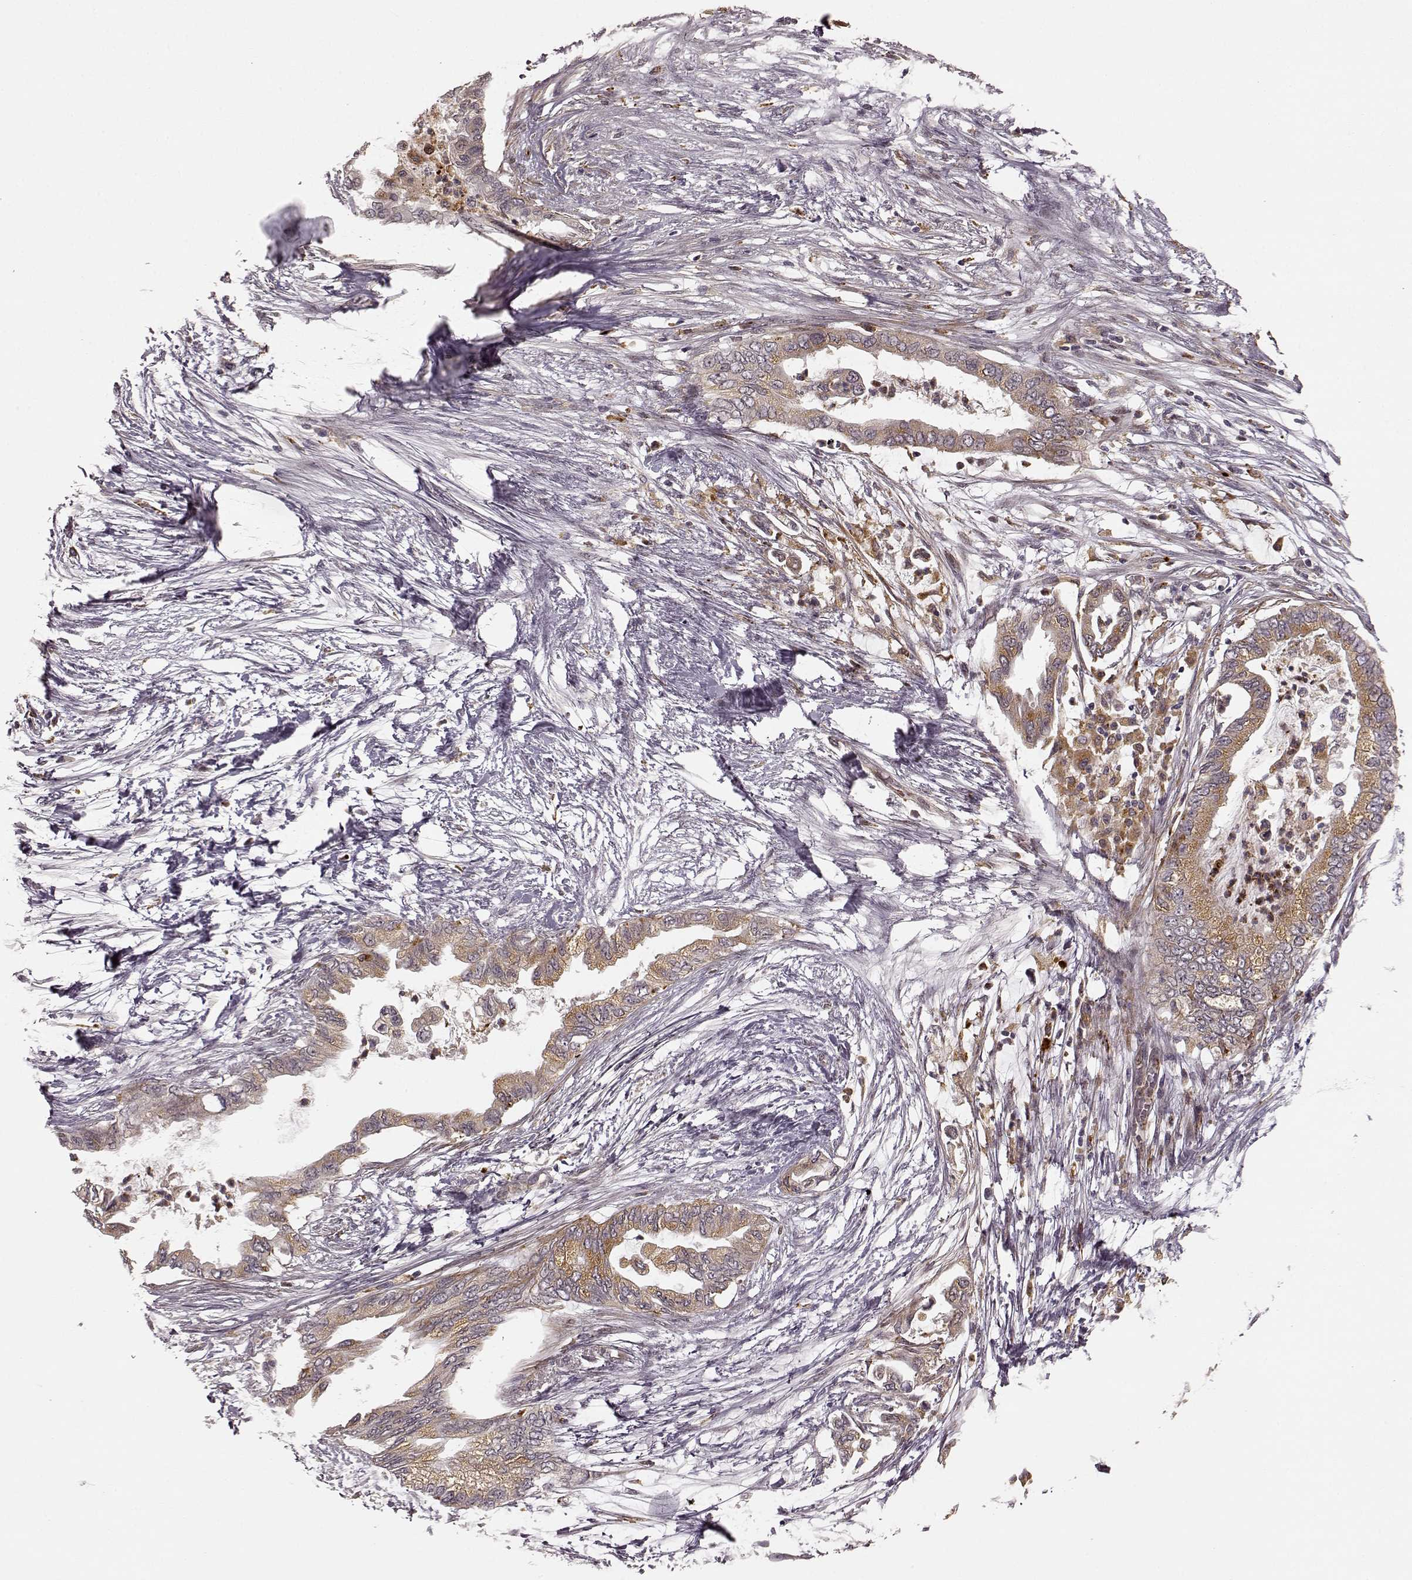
{"staining": {"intensity": "moderate", "quantity": ">75%", "location": "cytoplasmic/membranous"}, "tissue": "pancreatic cancer", "cell_type": "Tumor cells", "image_type": "cancer", "snomed": [{"axis": "morphology", "description": "Normal tissue, NOS"}, {"axis": "morphology", "description": "Adenocarcinoma, NOS"}, {"axis": "topography", "description": "Pancreas"}, {"axis": "topography", "description": "Duodenum"}], "caption": "This is an image of IHC staining of pancreatic cancer (adenocarcinoma), which shows moderate expression in the cytoplasmic/membranous of tumor cells.", "gene": "SLC12A9", "patient": {"sex": "female", "age": 60}}